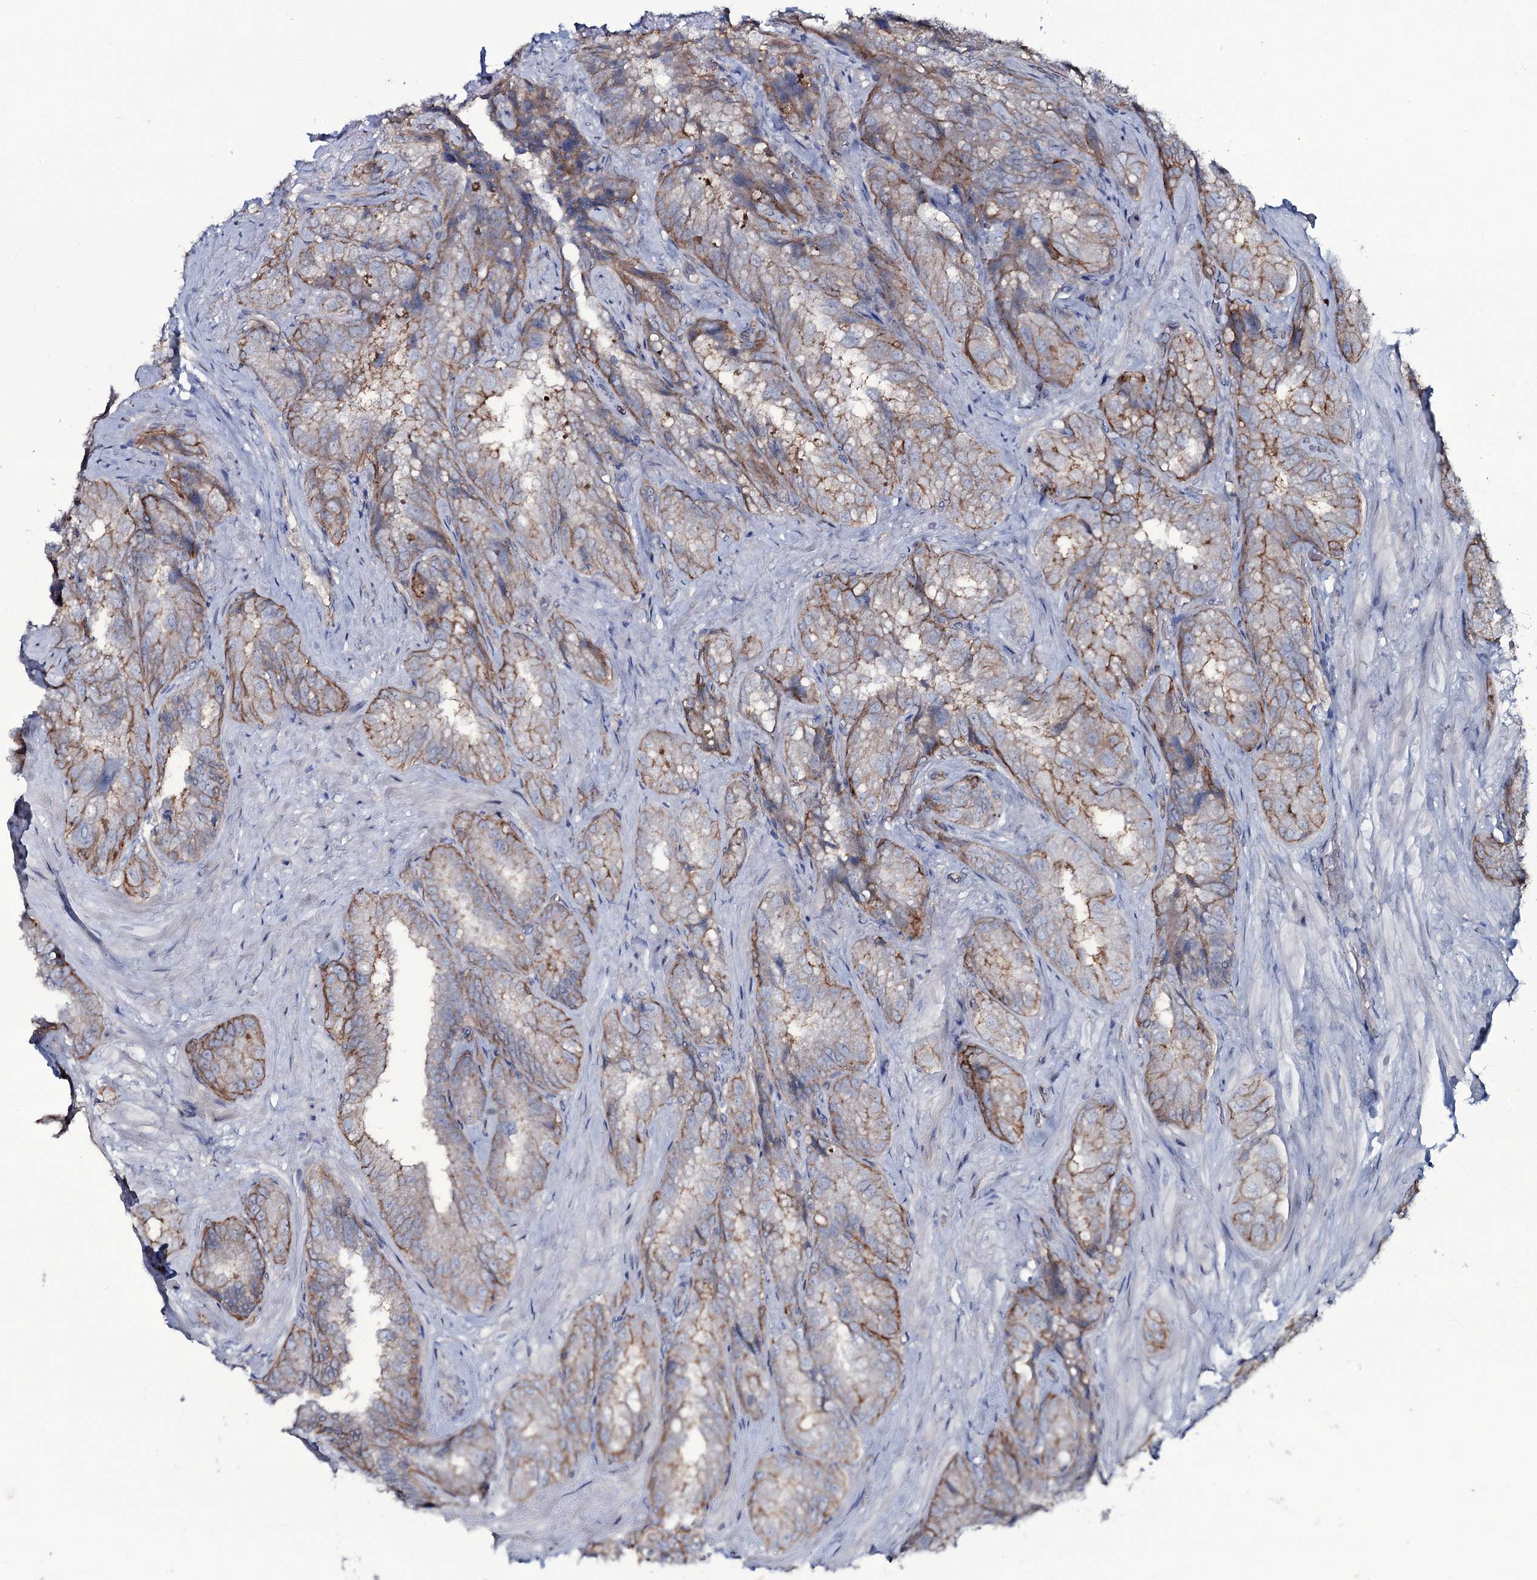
{"staining": {"intensity": "moderate", "quantity": "<25%", "location": "cytoplasmic/membranous"}, "tissue": "seminal vesicle", "cell_type": "Glandular cells", "image_type": "normal", "snomed": [{"axis": "morphology", "description": "Normal tissue, NOS"}, {"axis": "topography", "description": "Prostate and seminal vesicle, NOS"}, {"axis": "topography", "description": "Prostate"}, {"axis": "topography", "description": "Seminal veicle"}], "caption": "This image demonstrates immunohistochemistry (IHC) staining of benign human seminal vesicle, with low moderate cytoplasmic/membranous staining in approximately <25% of glandular cells.", "gene": "SNAP23", "patient": {"sex": "male", "age": 67}}